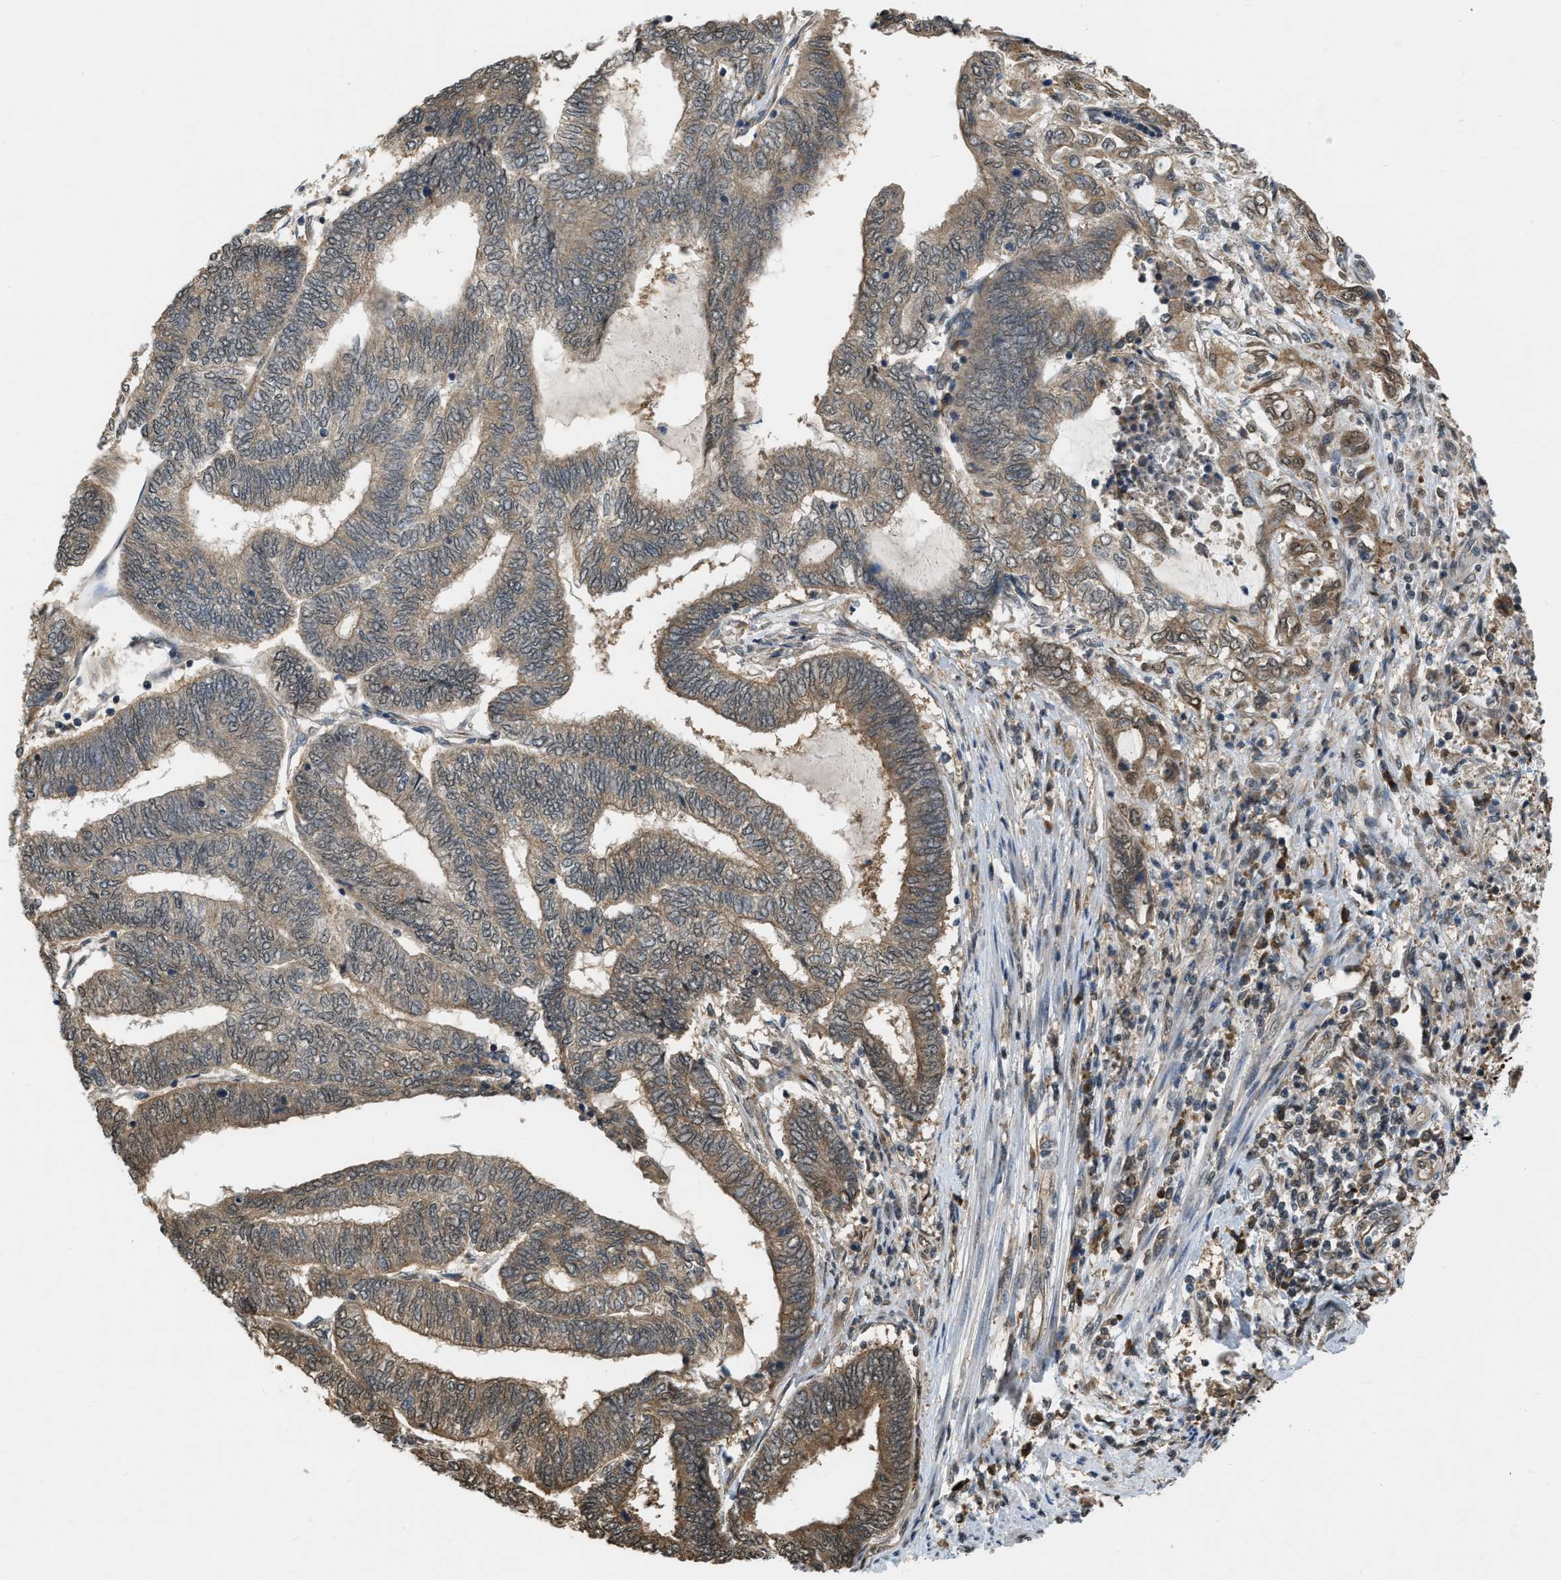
{"staining": {"intensity": "weak", "quantity": "25%-75%", "location": "cytoplasmic/membranous"}, "tissue": "endometrial cancer", "cell_type": "Tumor cells", "image_type": "cancer", "snomed": [{"axis": "morphology", "description": "Adenocarcinoma, NOS"}, {"axis": "topography", "description": "Uterus"}, {"axis": "topography", "description": "Endometrium"}], "caption": "Immunohistochemistry staining of endometrial cancer, which displays low levels of weak cytoplasmic/membranous positivity in approximately 25%-75% of tumor cells indicating weak cytoplasmic/membranous protein positivity. The staining was performed using DAB (brown) for protein detection and nuclei were counterstained in hematoxylin (blue).", "gene": "BCL7C", "patient": {"sex": "female", "age": 70}}